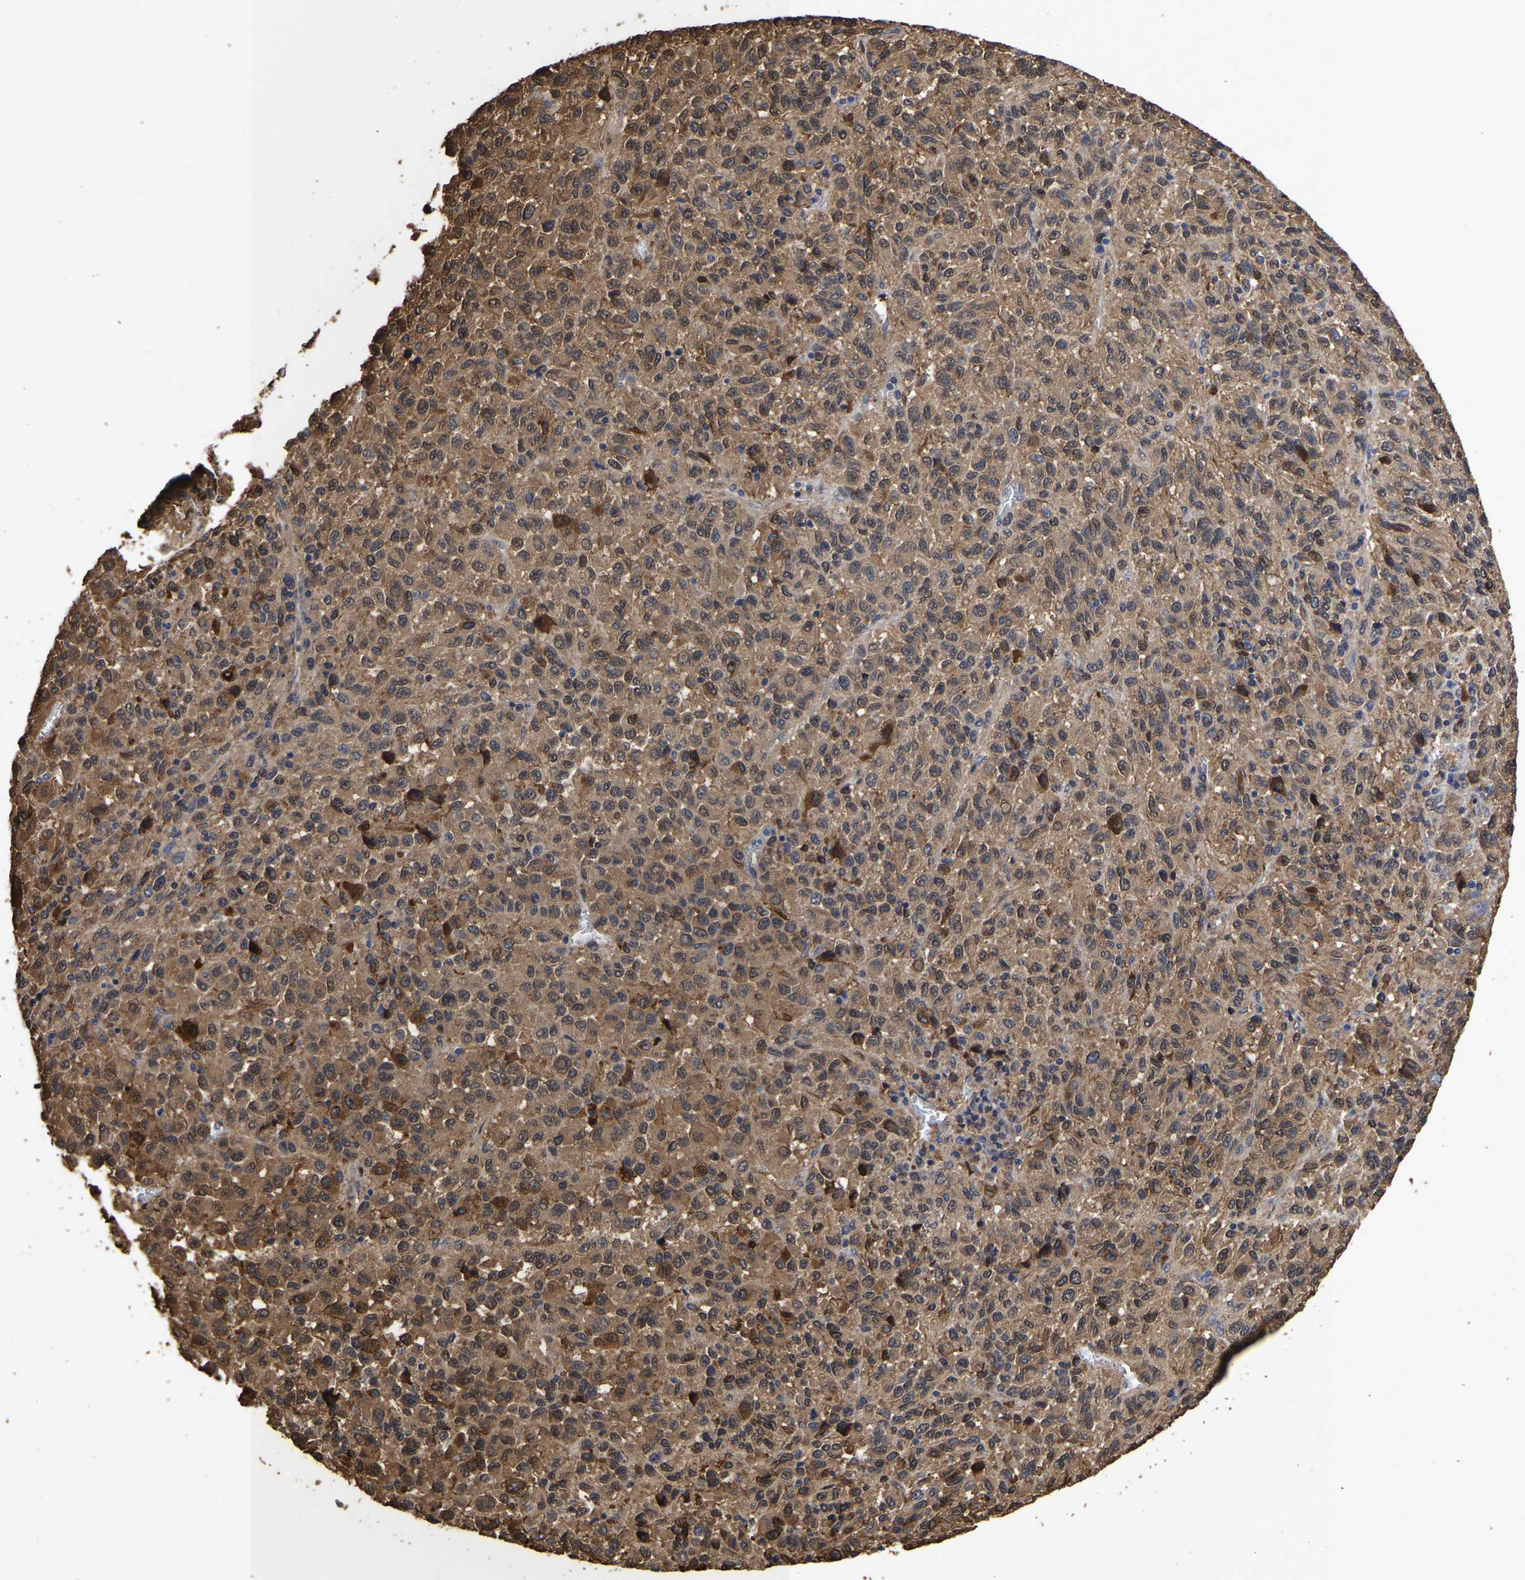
{"staining": {"intensity": "moderate", "quantity": ">75%", "location": "cytoplasmic/membranous"}, "tissue": "melanoma", "cell_type": "Tumor cells", "image_type": "cancer", "snomed": [{"axis": "morphology", "description": "Malignant melanoma, Metastatic site"}, {"axis": "topography", "description": "Lung"}], "caption": "Protein expression analysis of malignant melanoma (metastatic site) demonstrates moderate cytoplasmic/membranous staining in approximately >75% of tumor cells.", "gene": "LIF", "patient": {"sex": "male", "age": 64}}